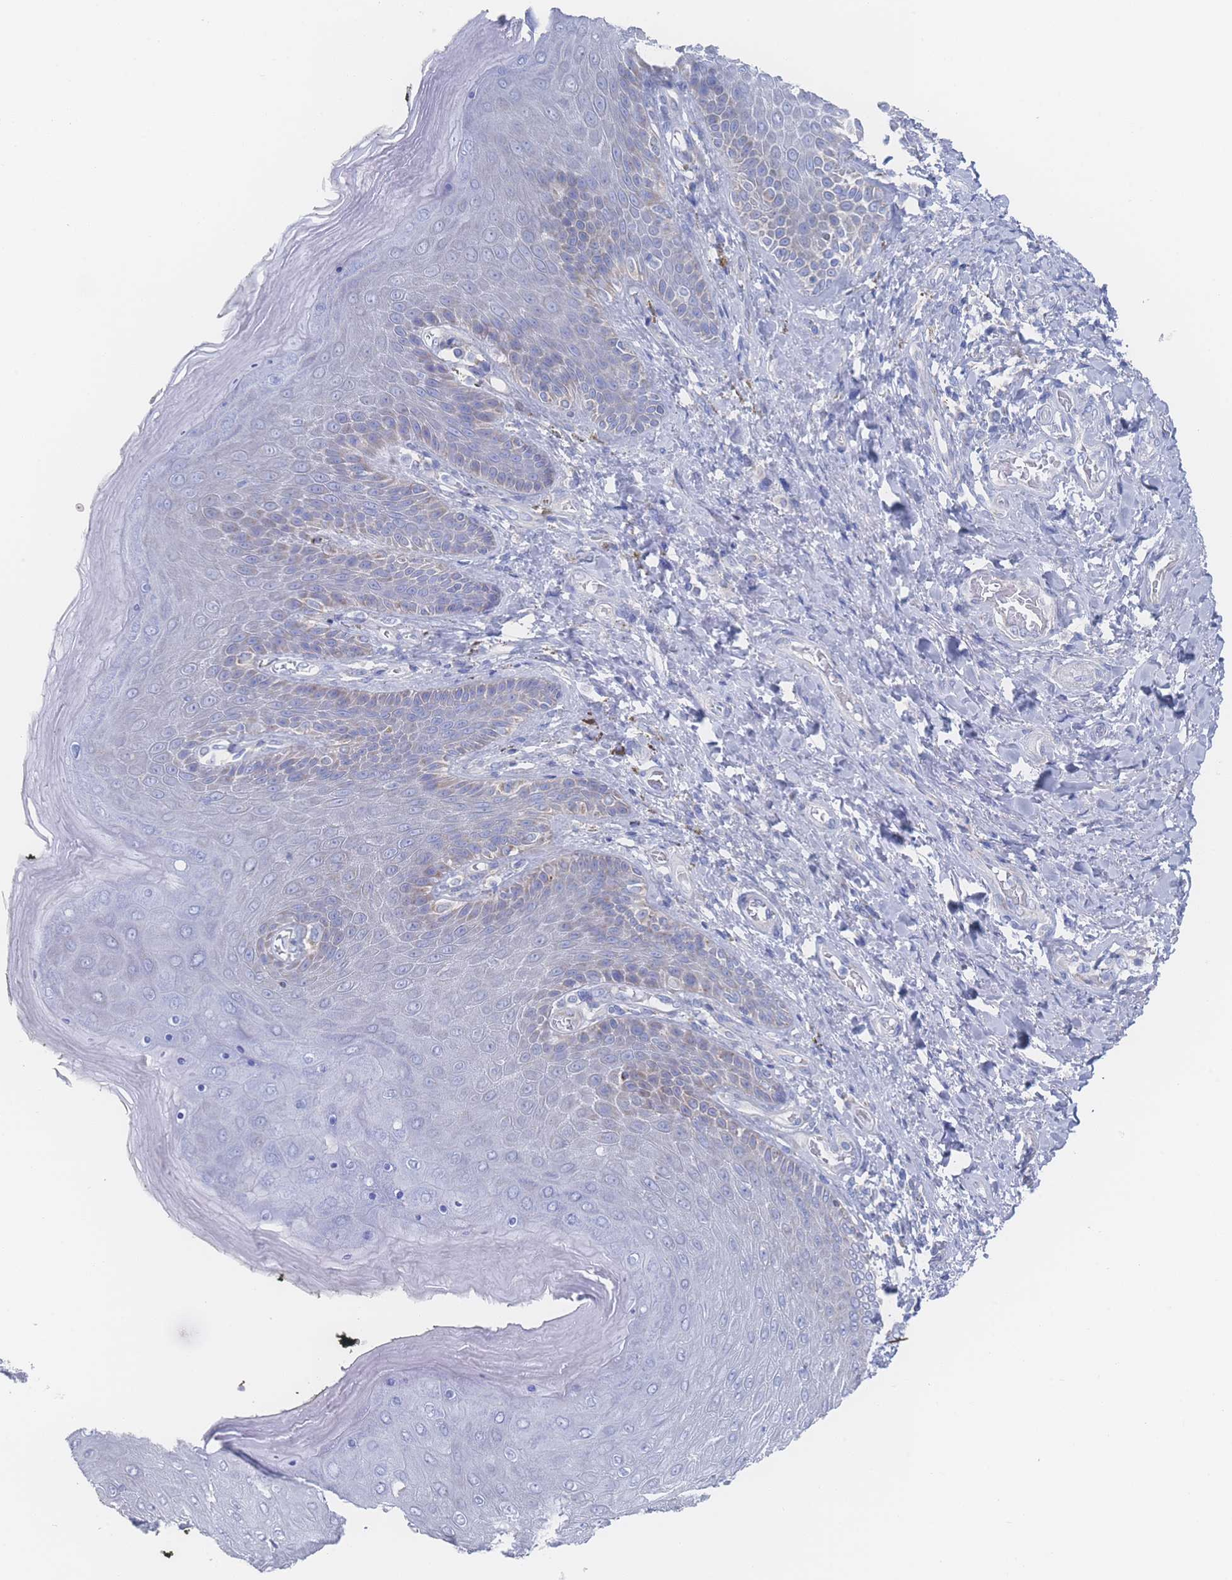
{"staining": {"intensity": "negative", "quantity": "none", "location": "none"}, "tissue": "skin", "cell_type": "Epidermal cells", "image_type": "normal", "snomed": [{"axis": "morphology", "description": "Normal tissue, NOS"}, {"axis": "topography", "description": "Anal"}], "caption": "Immunohistochemistry (IHC) of unremarkable human skin exhibits no staining in epidermal cells.", "gene": "SNPH", "patient": {"sex": "female", "age": 89}}